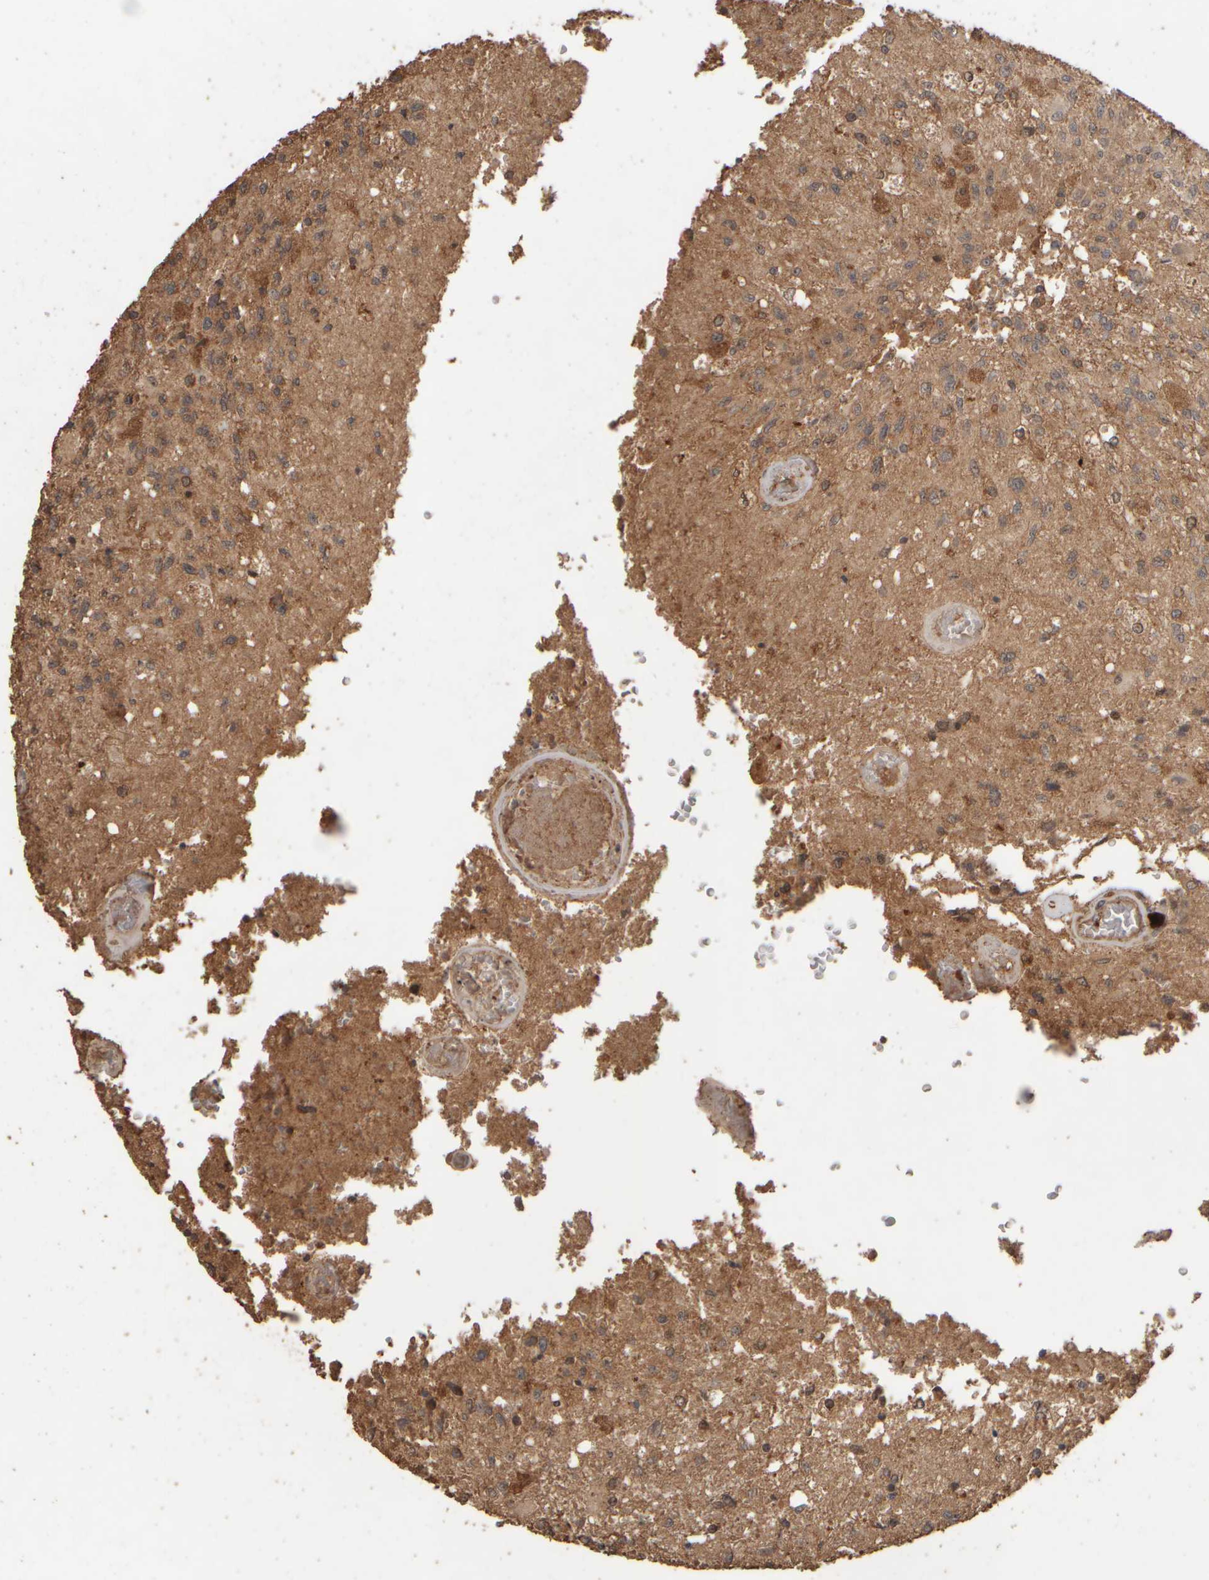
{"staining": {"intensity": "moderate", "quantity": "25%-75%", "location": "cytoplasmic/membranous,nuclear"}, "tissue": "glioma", "cell_type": "Tumor cells", "image_type": "cancer", "snomed": [{"axis": "morphology", "description": "Normal tissue, NOS"}, {"axis": "morphology", "description": "Glioma, malignant, High grade"}, {"axis": "topography", "description": "Cerebral cortex"}], "caption": "About 25%-75% of tumor cells in high-grade glioma (malignant) demonstrate moderate cytoplasmic/membranous and nuclear protein expression as visualized by brown immunohistochemical staining.", "gene": "SPHK1", "patient": {"sex": "male", "age": 77}}